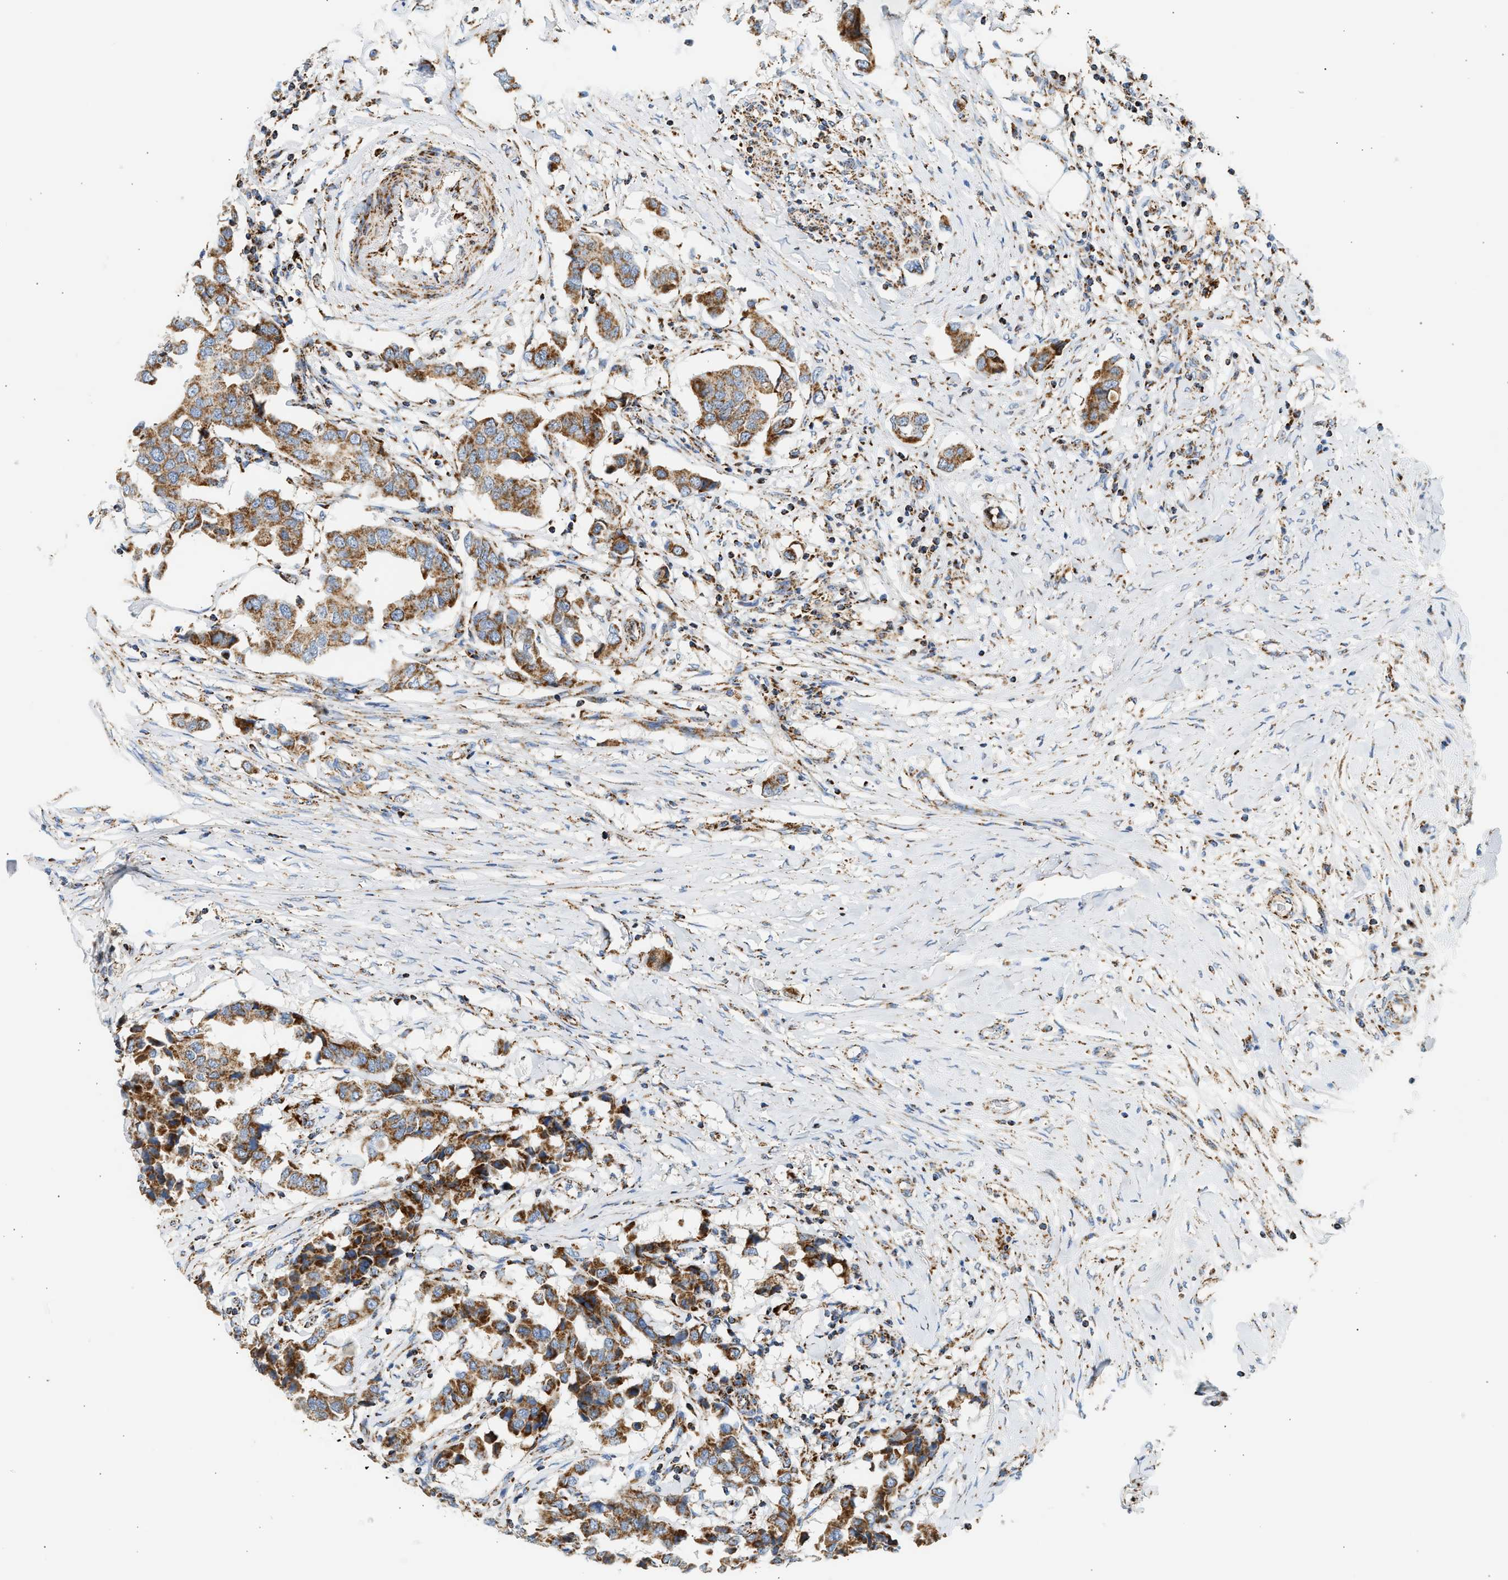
{"staining": {"intensity": "moderate", "quantity": ">75%", "location": "cytoplasmic/membranous"}, "tissue": "breast cancer", "cell_type": "Tumor cells", "image_type": "cancer", "snomed": [{"axis": "morphology", "description": "Duct carcinoma"}, {"axis": "topography", "description": "Breast"}], "caption": "A photomicrograph of human intraductal carcinoma (breast) stained for a protein shows moderate cytoplasmic/membranous brown staining in tumor cells. The protein of interest is stained brown, and the nuclei are stained in blue (DAB (3,3'-diaminobenzidine) IHC with brightfield microscopy, high magnification).", "gene": "OGDH", "patient": {"sex": "female", "age": 80}}